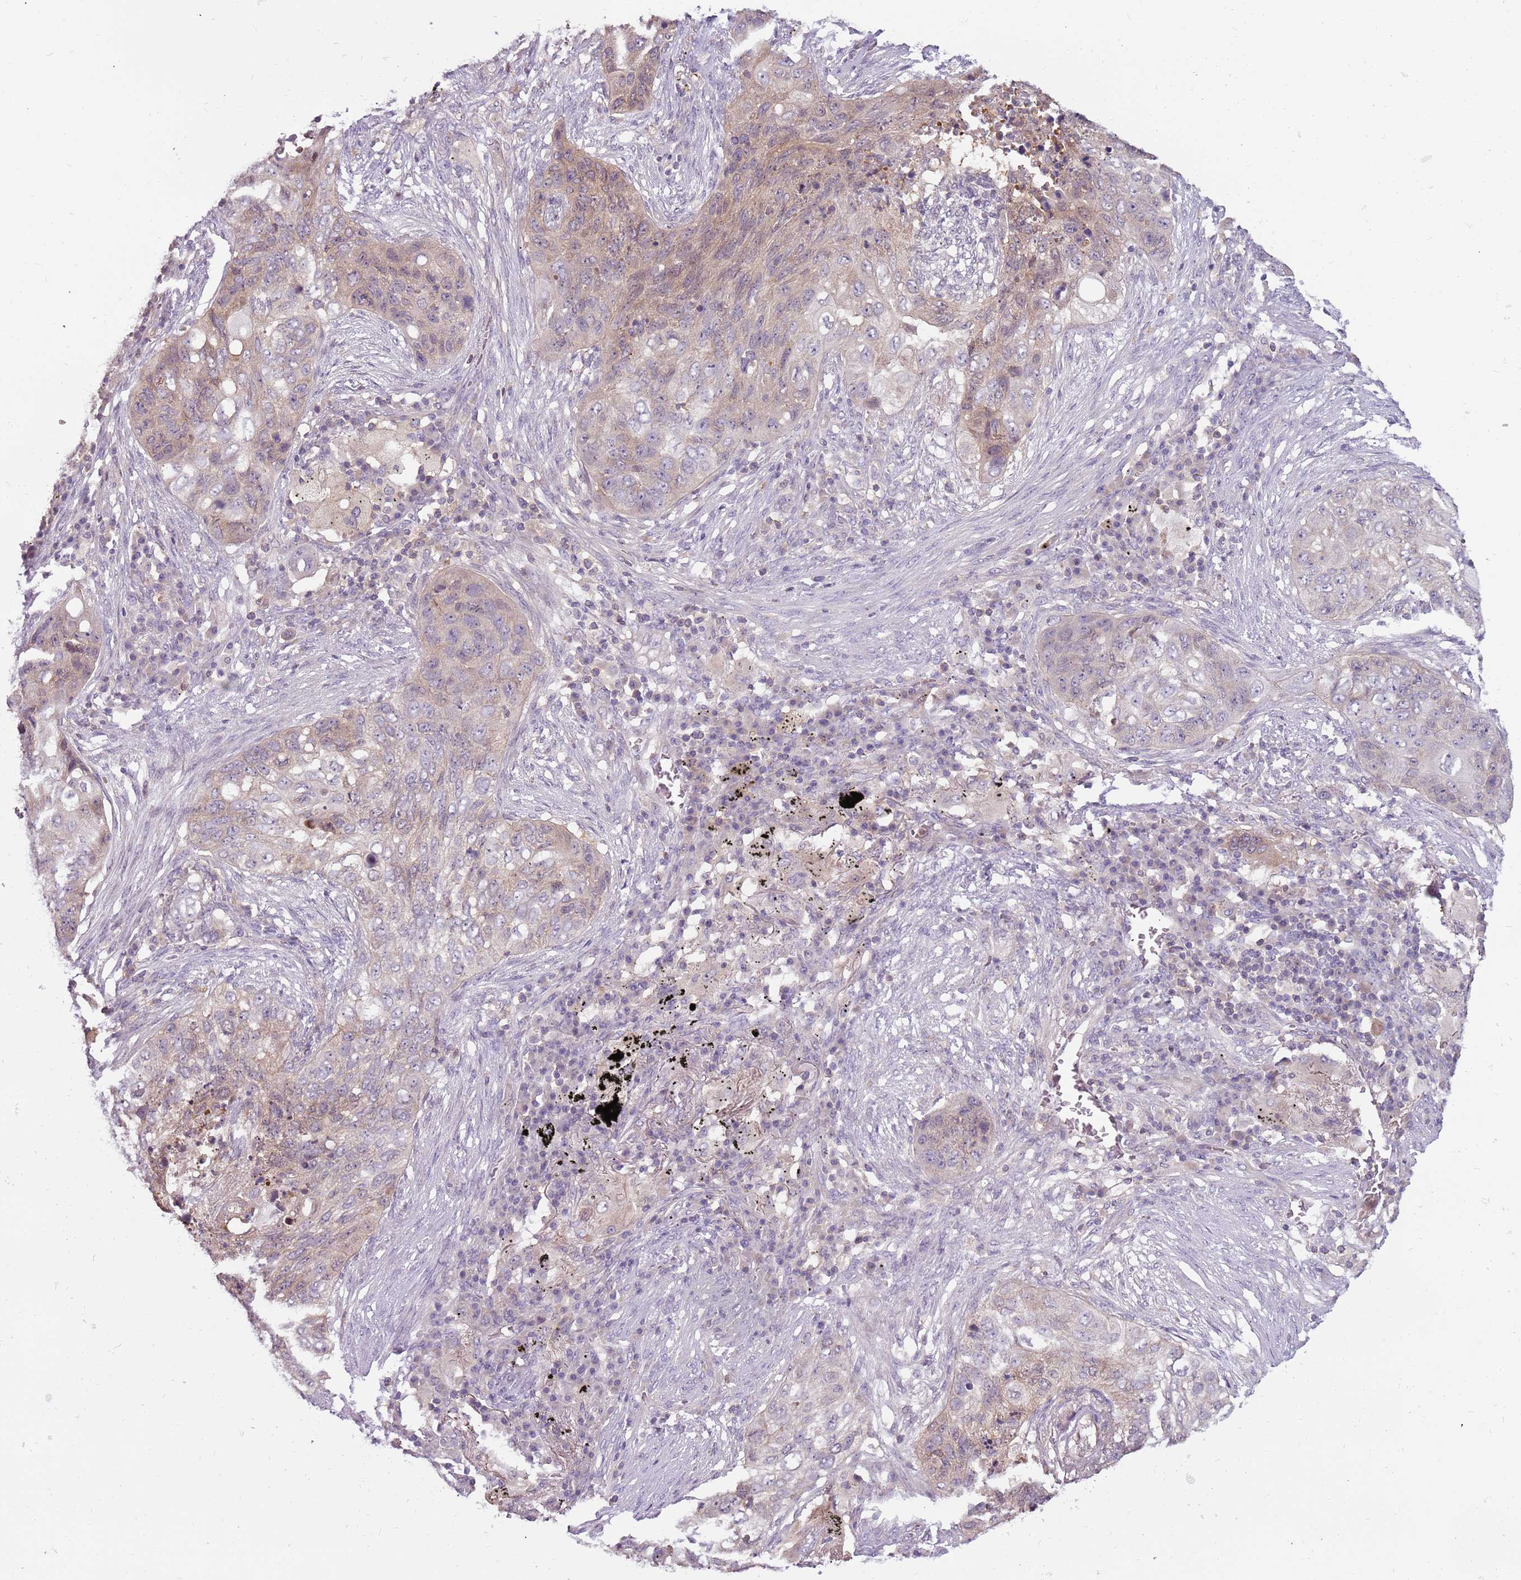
{"staining": {"intensity": "weak", "quantity": "25%-75%", "location": "cytoplasmic/membranous"}, "tissue": "lung cancer", "cell_type": "Tumor cells", "image_type": "cancer", "snomed": [{"axis": "morphology", "description": "Squamous cell carcinoma, NOS"}, {"axis": "topography", "description": "Lung"}], "caption": "Squamous cell carcinoma (lung) stained with a brown dye exhibits weak cytoplasmic/membranous positive expression in about 25%-75% of tumor cells.", "gene": "ARHGAP5", "patient": {"sex": "female", "age": 63}}